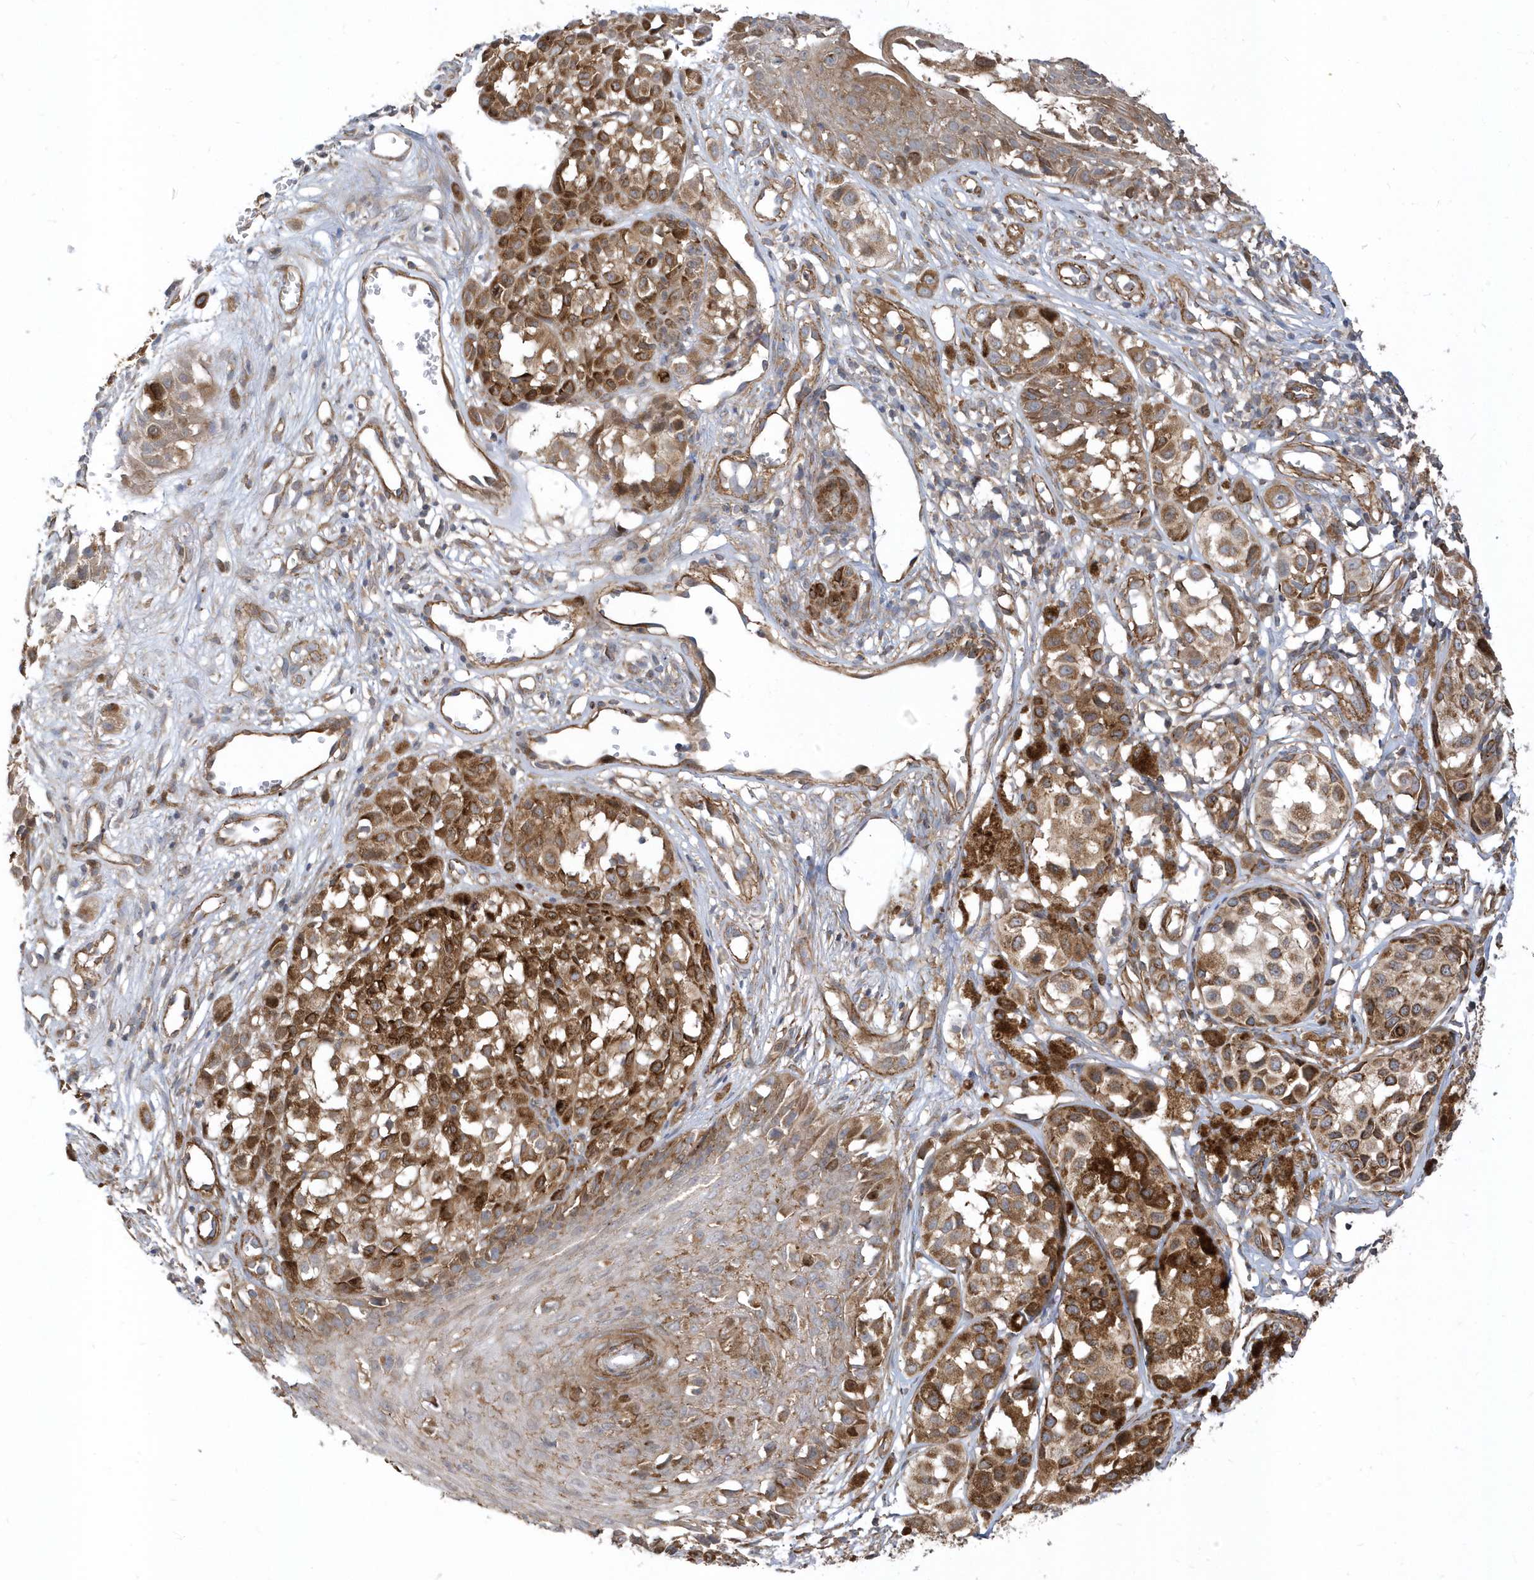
{"staining": {"intensity": "moderate", "quantity": ">75%", "location": "cytoplasmic/membranous"}, "tissue": "melanoma", "cell_type": "Tumor cells", "image_type": "cancer", "snomed": [{"axis": "morphology", "description": "Malignant melanoma, NOS"}, {"axis": "topography", "description": "Skin of leg"}], "caption": "Immunohistochemical staining of human malignant melanoma exhibits medium levels of moderate cytoplasmic/membranous protein expression in about >75% of tumor cells. The protein of interest is shown in brown color, while the nuclei are stained blue.", "gene": "HRH4", "patient": {"sex": "female", "age": 72}}